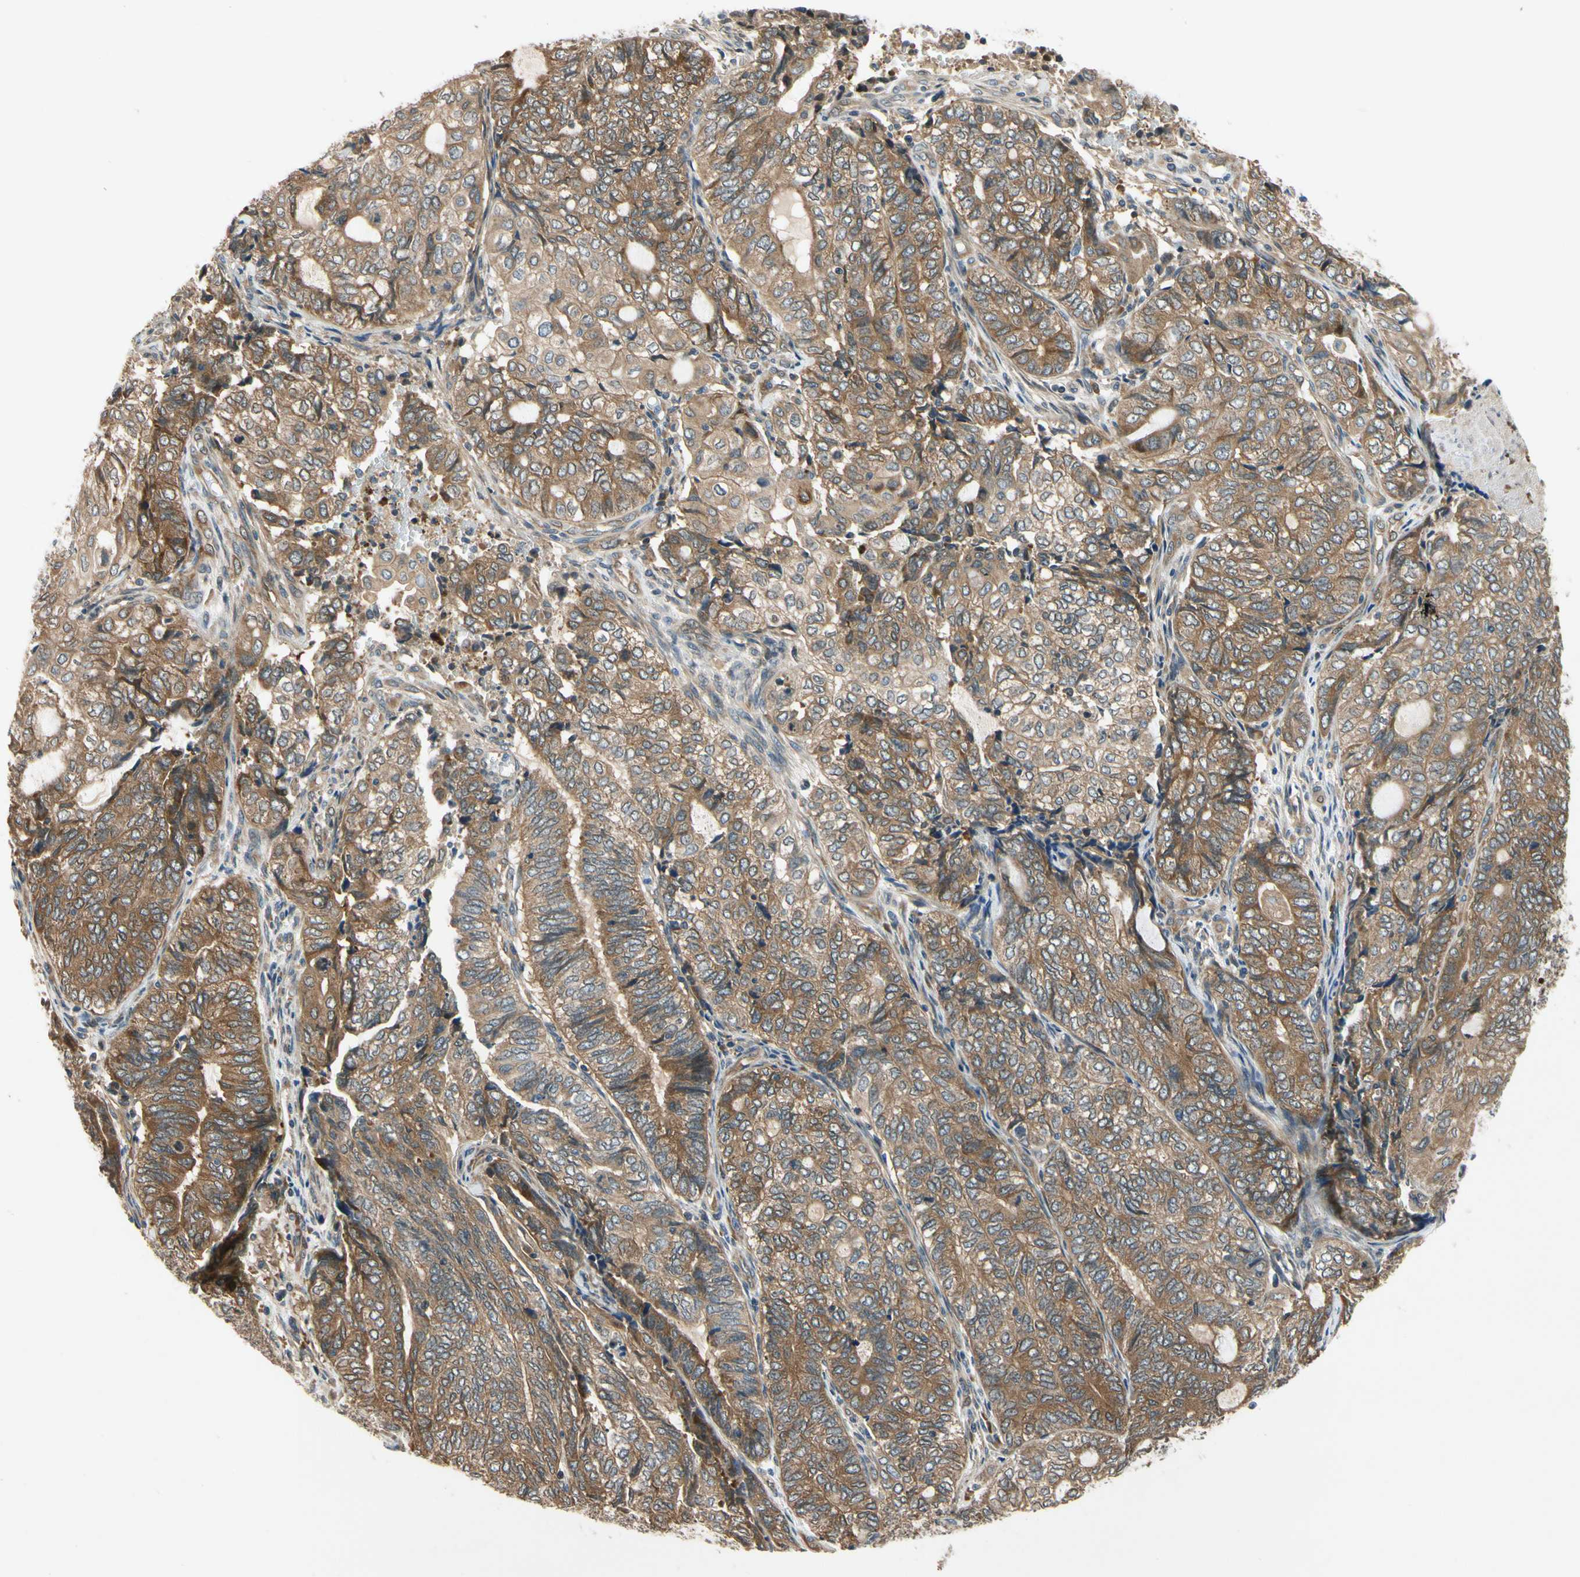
{"staining": {"intensity": "moderate", "quantity": ">75%", "location": "cytoplasmic/membranous"}, "tissue": "endometrial cancer", "cell_type": "Tumor cells", "image_type": "cancer", "snomed": [{"axis": "morphology", "description": "Adenocarcinoma, NOS"}, {"axis": "topography", "description": "Uterus"}, {"axis": "topography", "description": "Endometrium"}], "caption": "Protein expression analysis of human endometrial cancer (adenocarcinoma) reveals moderate cytoplasmic/membranous expression in about >75% of tumor cells.", "gene": "TDRP", "patient": {"sex": "female", "age": 70}}